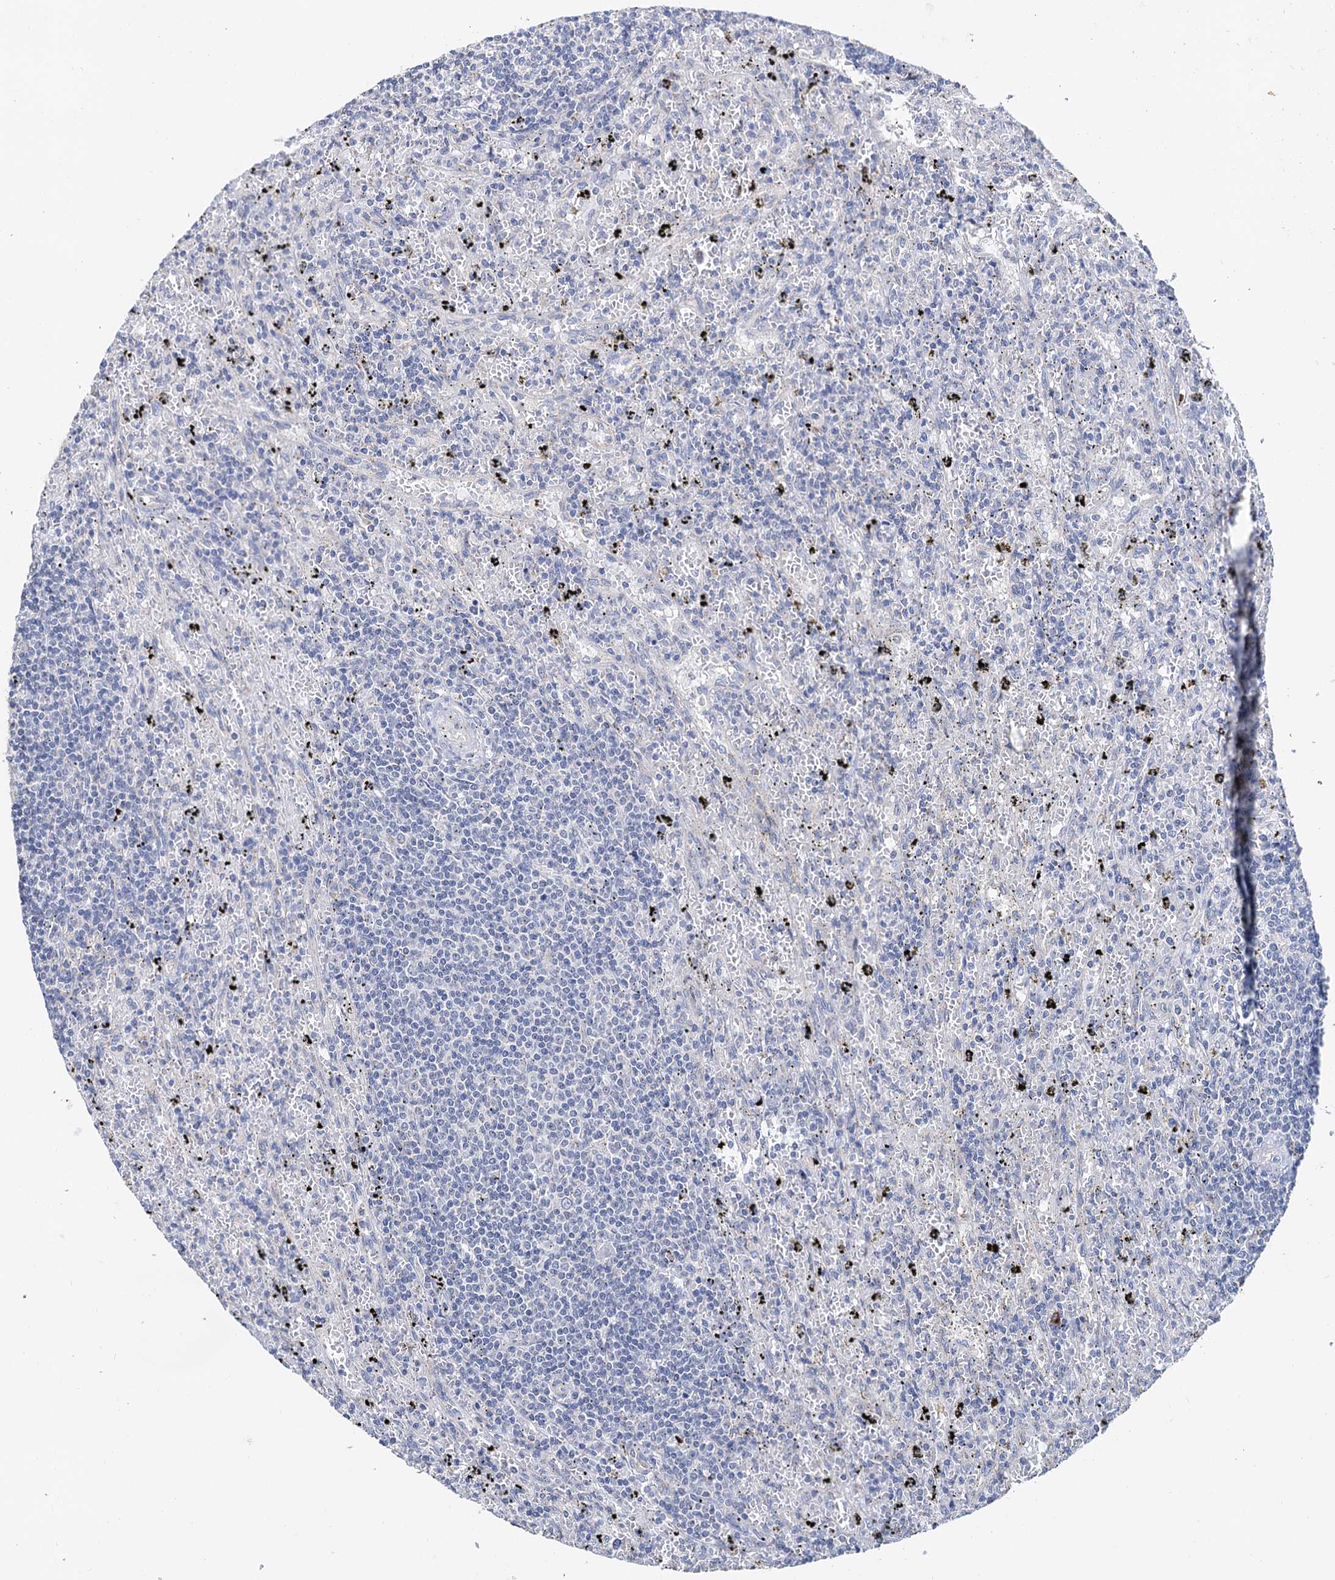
{"staining": {"intensity": "negative", "quantity": "none", "location": "none"}, "tissue": "lymphoma", "cell_type": "Tumor cells", "image_type": "cancer", "snomed": [{"axis": "morphology", "description": "Malignant lymphoma, non-Hodgkin's type, Low grade"}, {"axis": "topography", "description": "Spleen"}], "caption": "Human malignant lymphoma, non-Hodgkin's type (low-grade) stained for a protein using immunohistochemistry exhibits no positivity in tumor cells.", "gene": "C2CD3", "patient": {"sex": "male", "age": 76}}